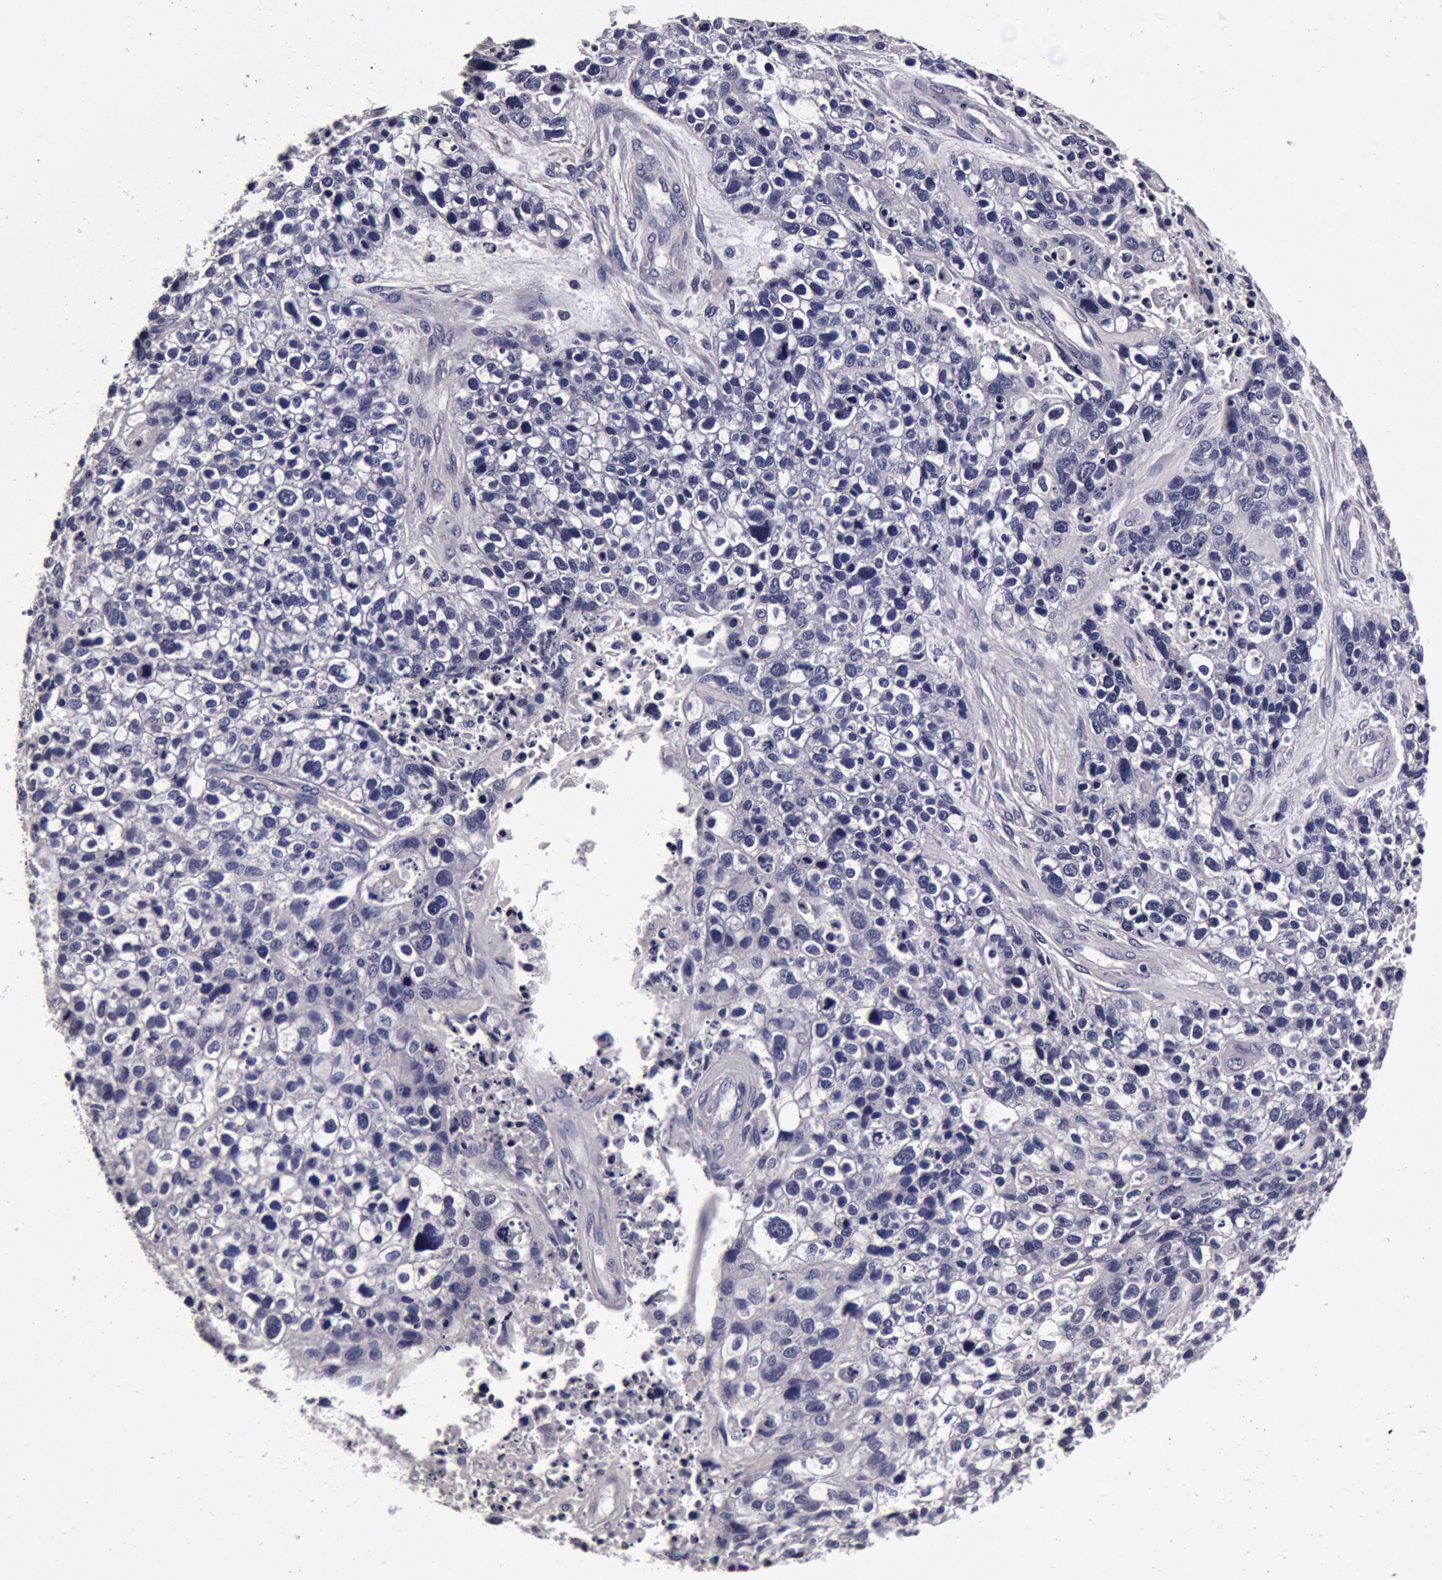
{"staining": {"intensity": "negative", "quantity": "none", "location": "none"}, "tissue": "lung cancer", "cell_type": "Tumor cells", "image_type": "cancer", "snomed": [{"axis": "morphology", "description": "Squamous cell carcinoma, NOS"}, {"axis": "topography", "description": "Lymph node"}, {"axis": "topography", "description": "Lung"}], "caption": "There is no significant expression in tumor cells of lung cancer (squamous cell carcinoma).", "gene": "CCDC22", "patient": {"sex": "male", "age": 74}}